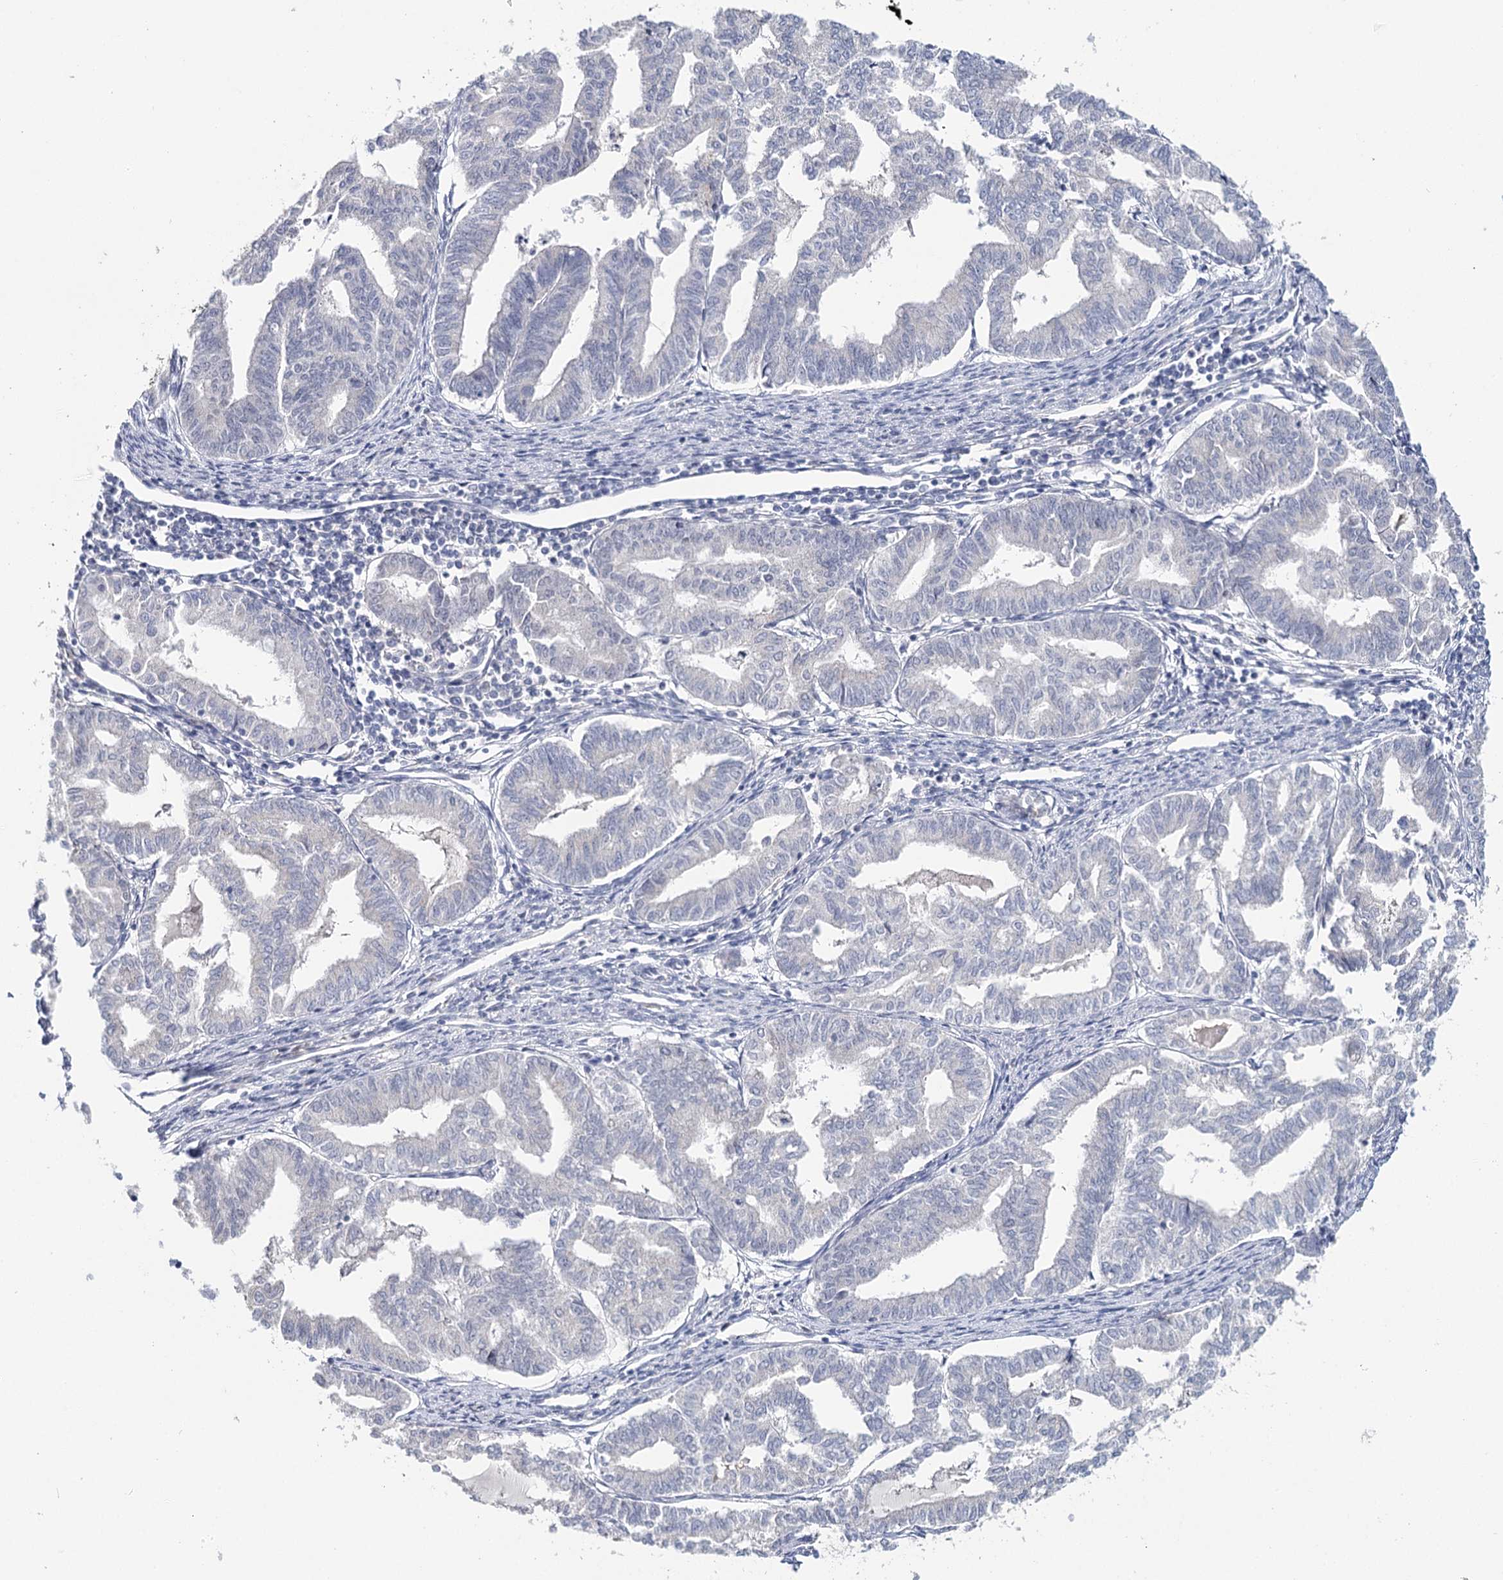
{"staining": {"intensity": "negative", "quantity": "none", "location": "none"}, "tissue": "endometrial cancer", "cell_type": "Tumor cells", "image_type": "cancer", "snomed": [{"axis": "morphology", "description": "Adenocarcinoma, NOS"}, {"axis": "topography", "description": "Endometrium"}], "caption": "There is no significant expression in tumor cells of endometrial cancer.", "gene": "TP53", "patient": {"sex": "female", "age": 79}}